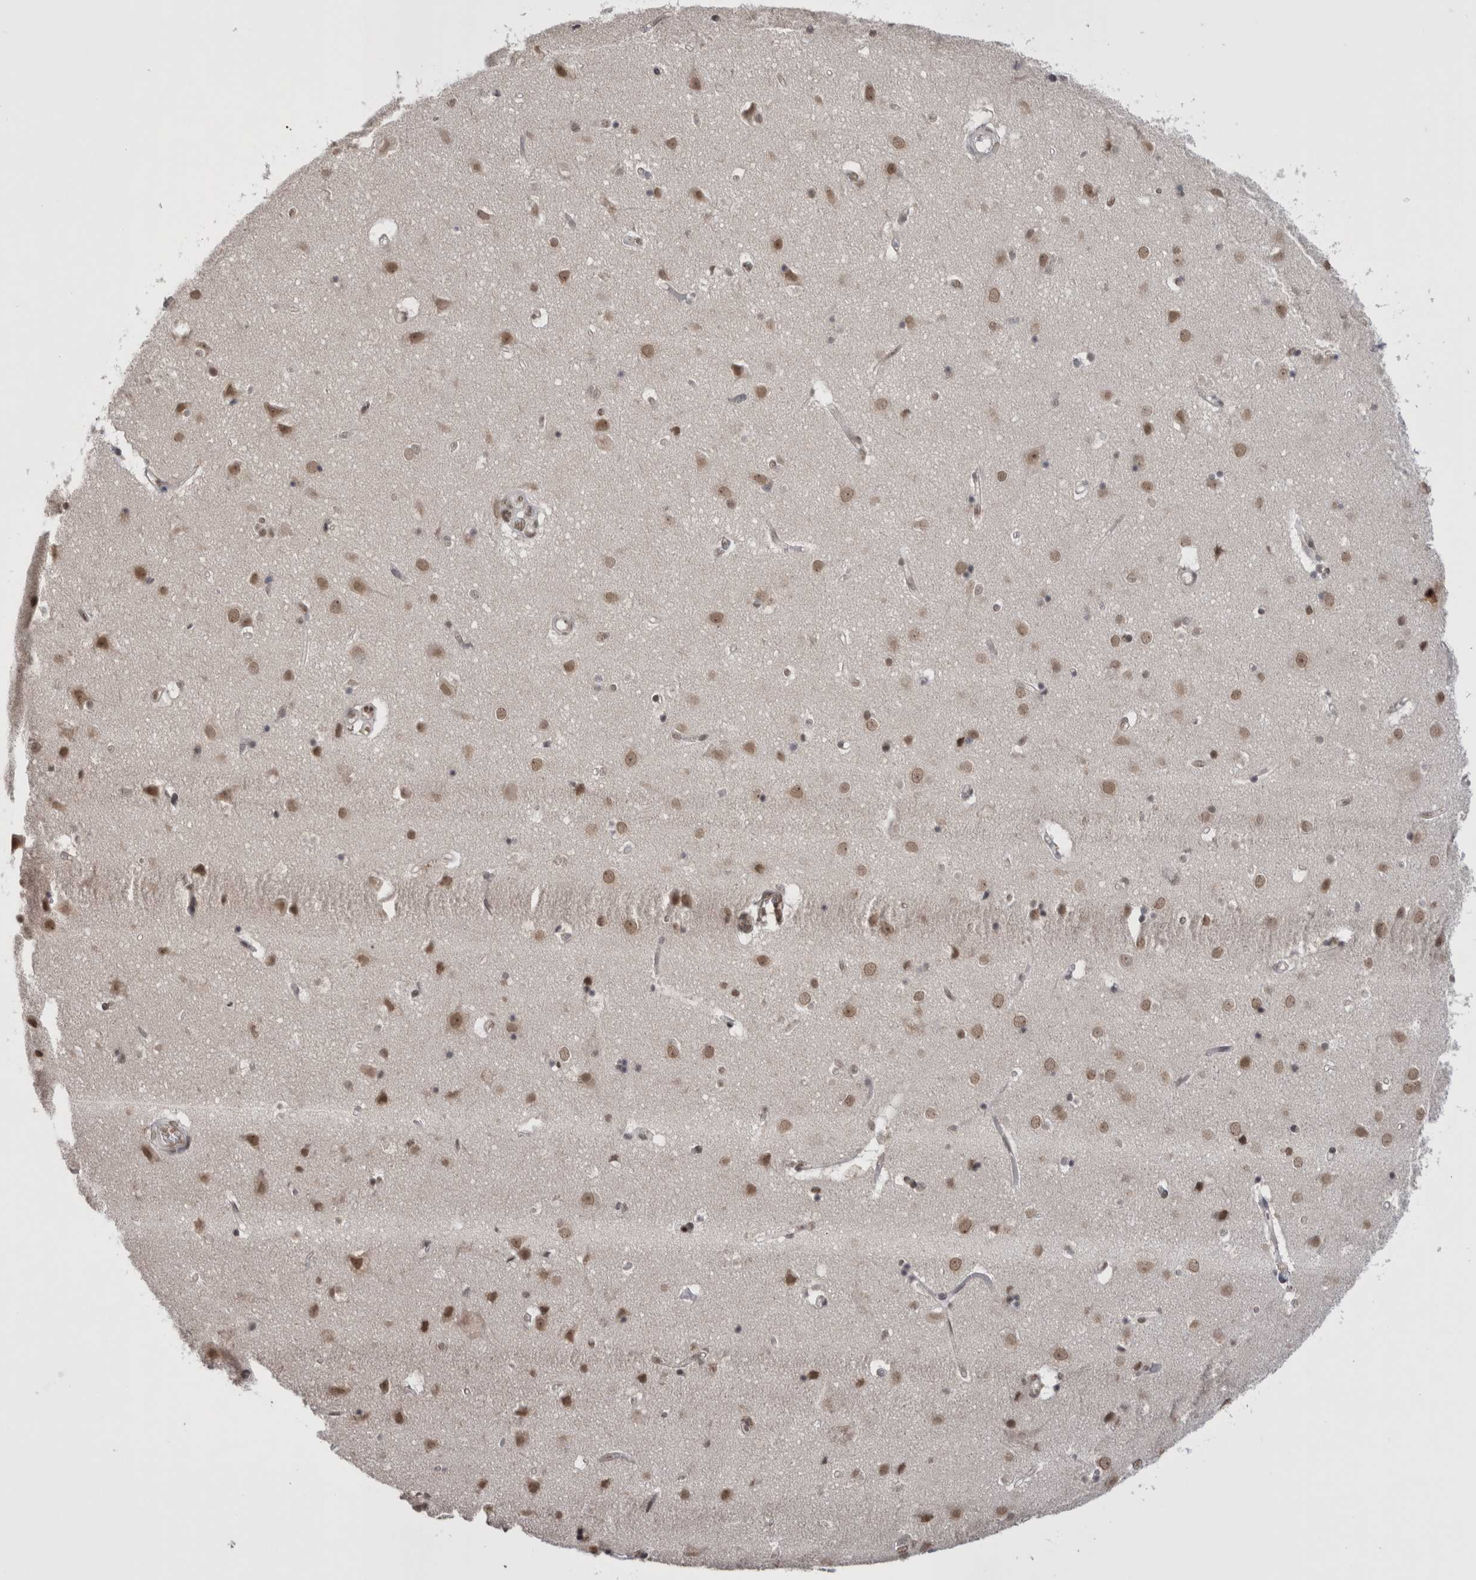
{"staining": {"intensity": "weak", "quantity": "25%-75%", "location": "nuclear"}, "tissue": "cerebral cortex", "cell_type": "Endothelial cells", "image_type": "normal", "snomed": [{"axis": "morphology", "description": "Normal tissue, NOS"}, {"axis": "topography", "description": "Cerebral cortex"}], "caption": "Protein positivity by immunohistochemistry (IHC) demonstrates weak nuclear positivity in about 25%-75% of endothelial cells in benign cerebral cortex. The protein of interest is stained brown, and the nuclei are stained in blue (DAB IHC with brightfield microscopy, high magnification).", "gene": "DAXX", "patient": {"sex": "male", "age": 54}}